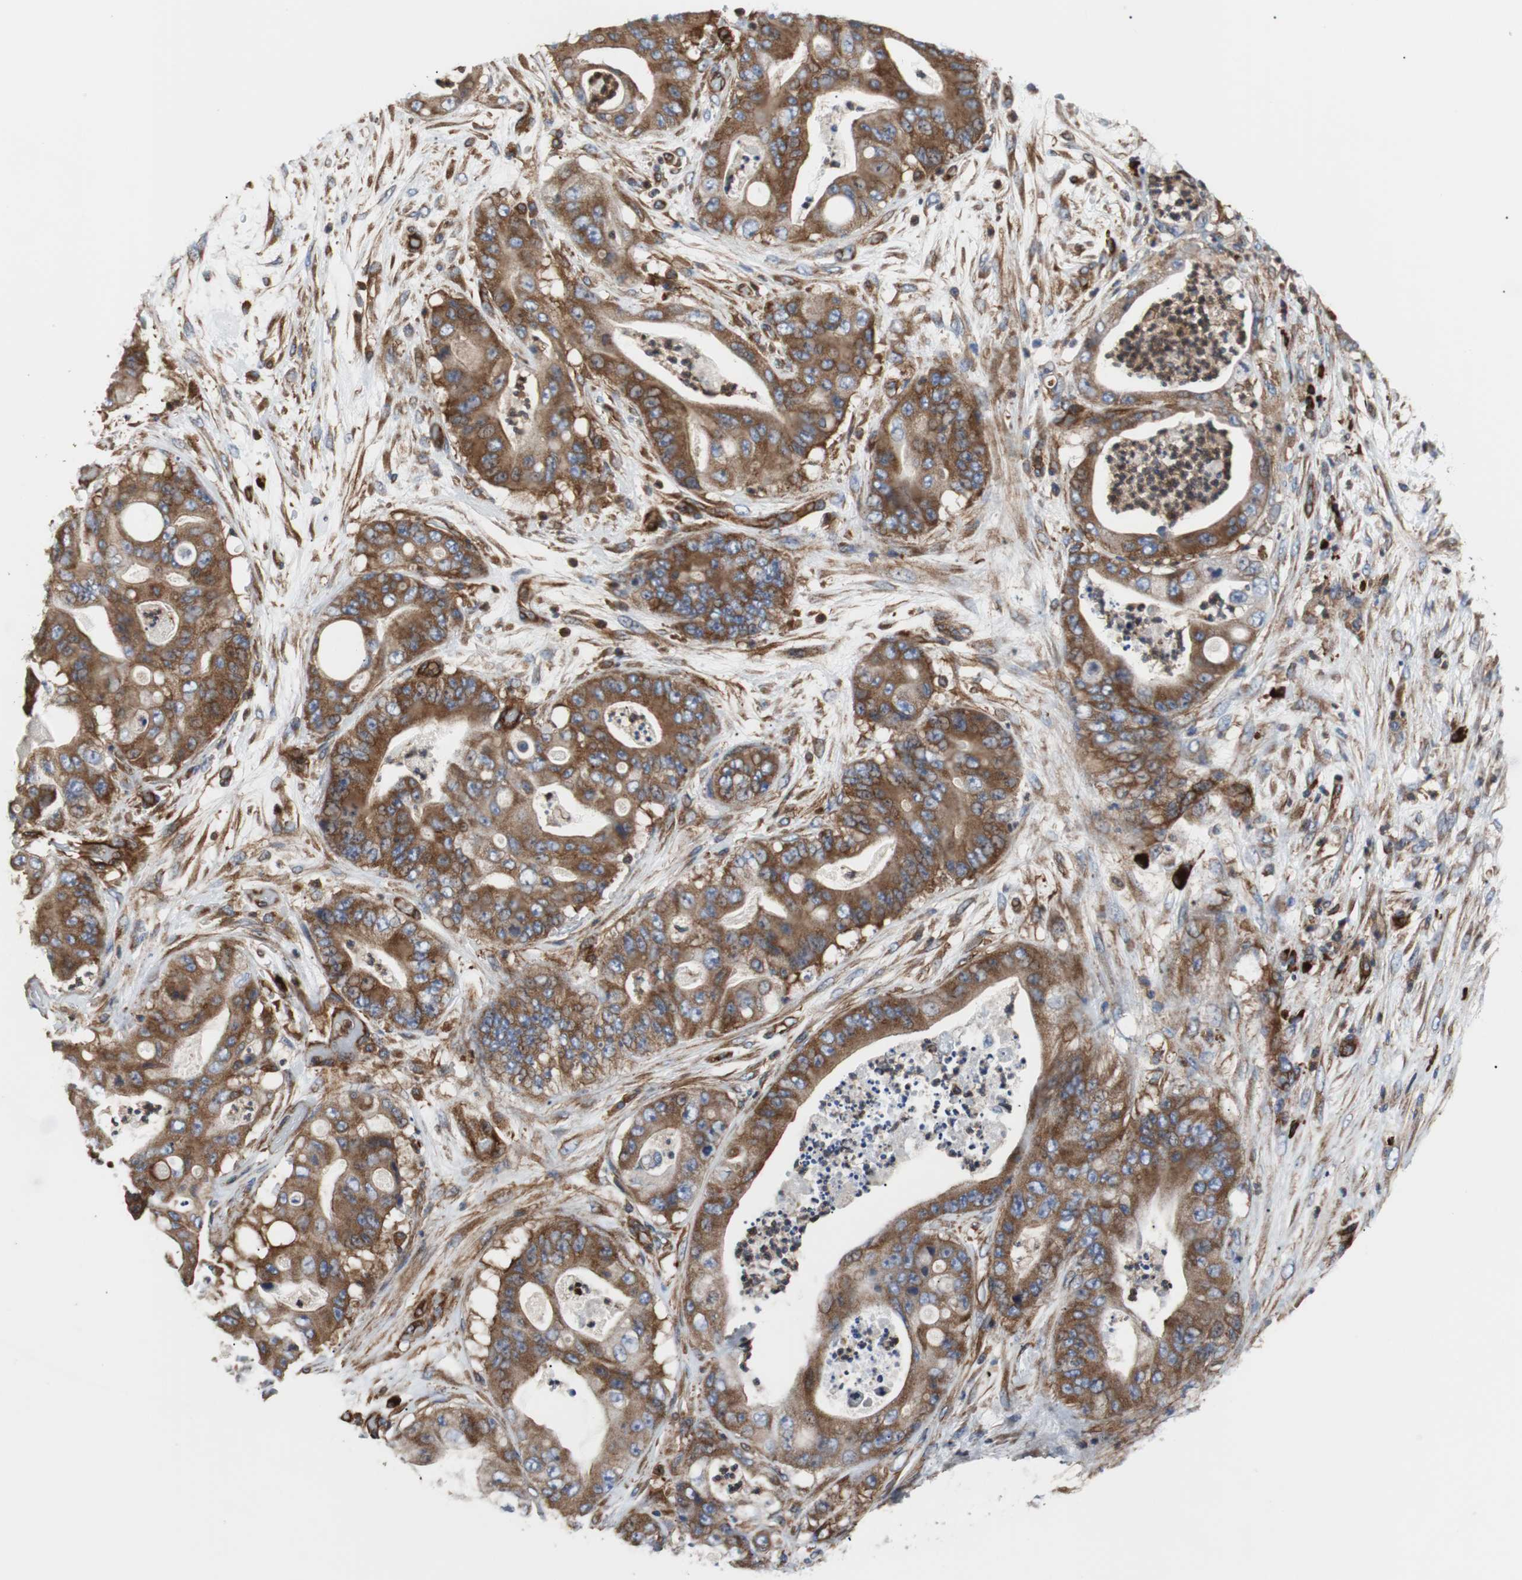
{"staining": {"intensity": "moderate", "quantity": ">75%", "location": "cytoplasmic/membranous"}, "tissue": "stomach cancer", "cell_type": "Tumor cells", "image_type": "cancer", "snomed": [{"axis": "morphology", "description": "Adenocarcinoma, NOS"}, {"axis": "topography", "description": "Stomach"}], "caption": "Human stomach adenocarcinoma stained with a protein marker exhibits moderate staining in tumor cells.", "gene": "PLCG2", "patient": {"sex": "female", "age": 73}}